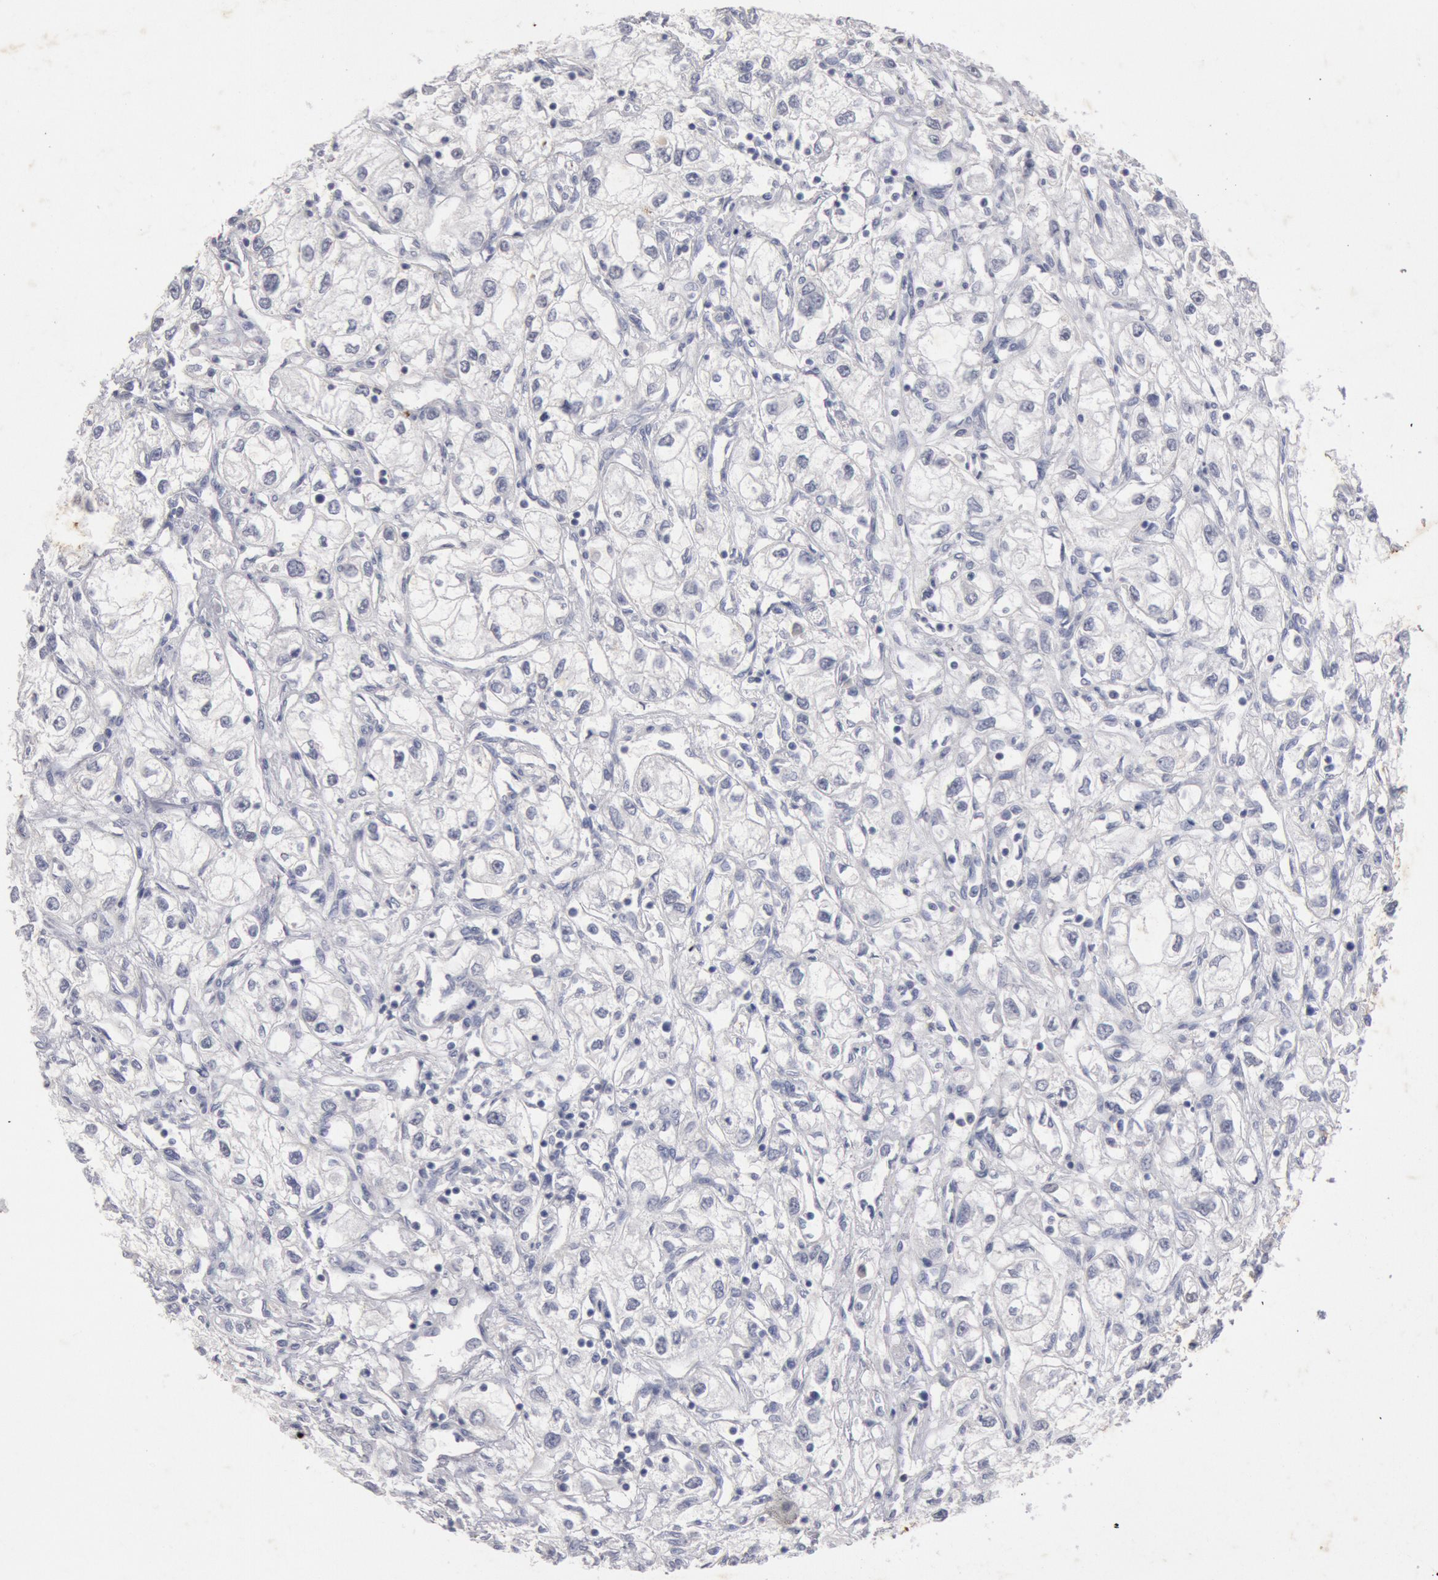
{"staining": {"intensity": "negative", "quantity": "none", "location": "none"}, "tissue": "renal cancer", "cell_type": "Tumor cells", "image_type": "cancer", "snomed": [{"axis": "morphology", "description": "Adenocarcinoma, NOS"}, {"axis": "topography", "description": "Kidney"}], "caption": "Renal cancer (adenocarcinoma) stained for a protein using IHC displays no expression tumor cells.", "gene": "FOXA2", "patient": {"sex": "male", "age": 57}}